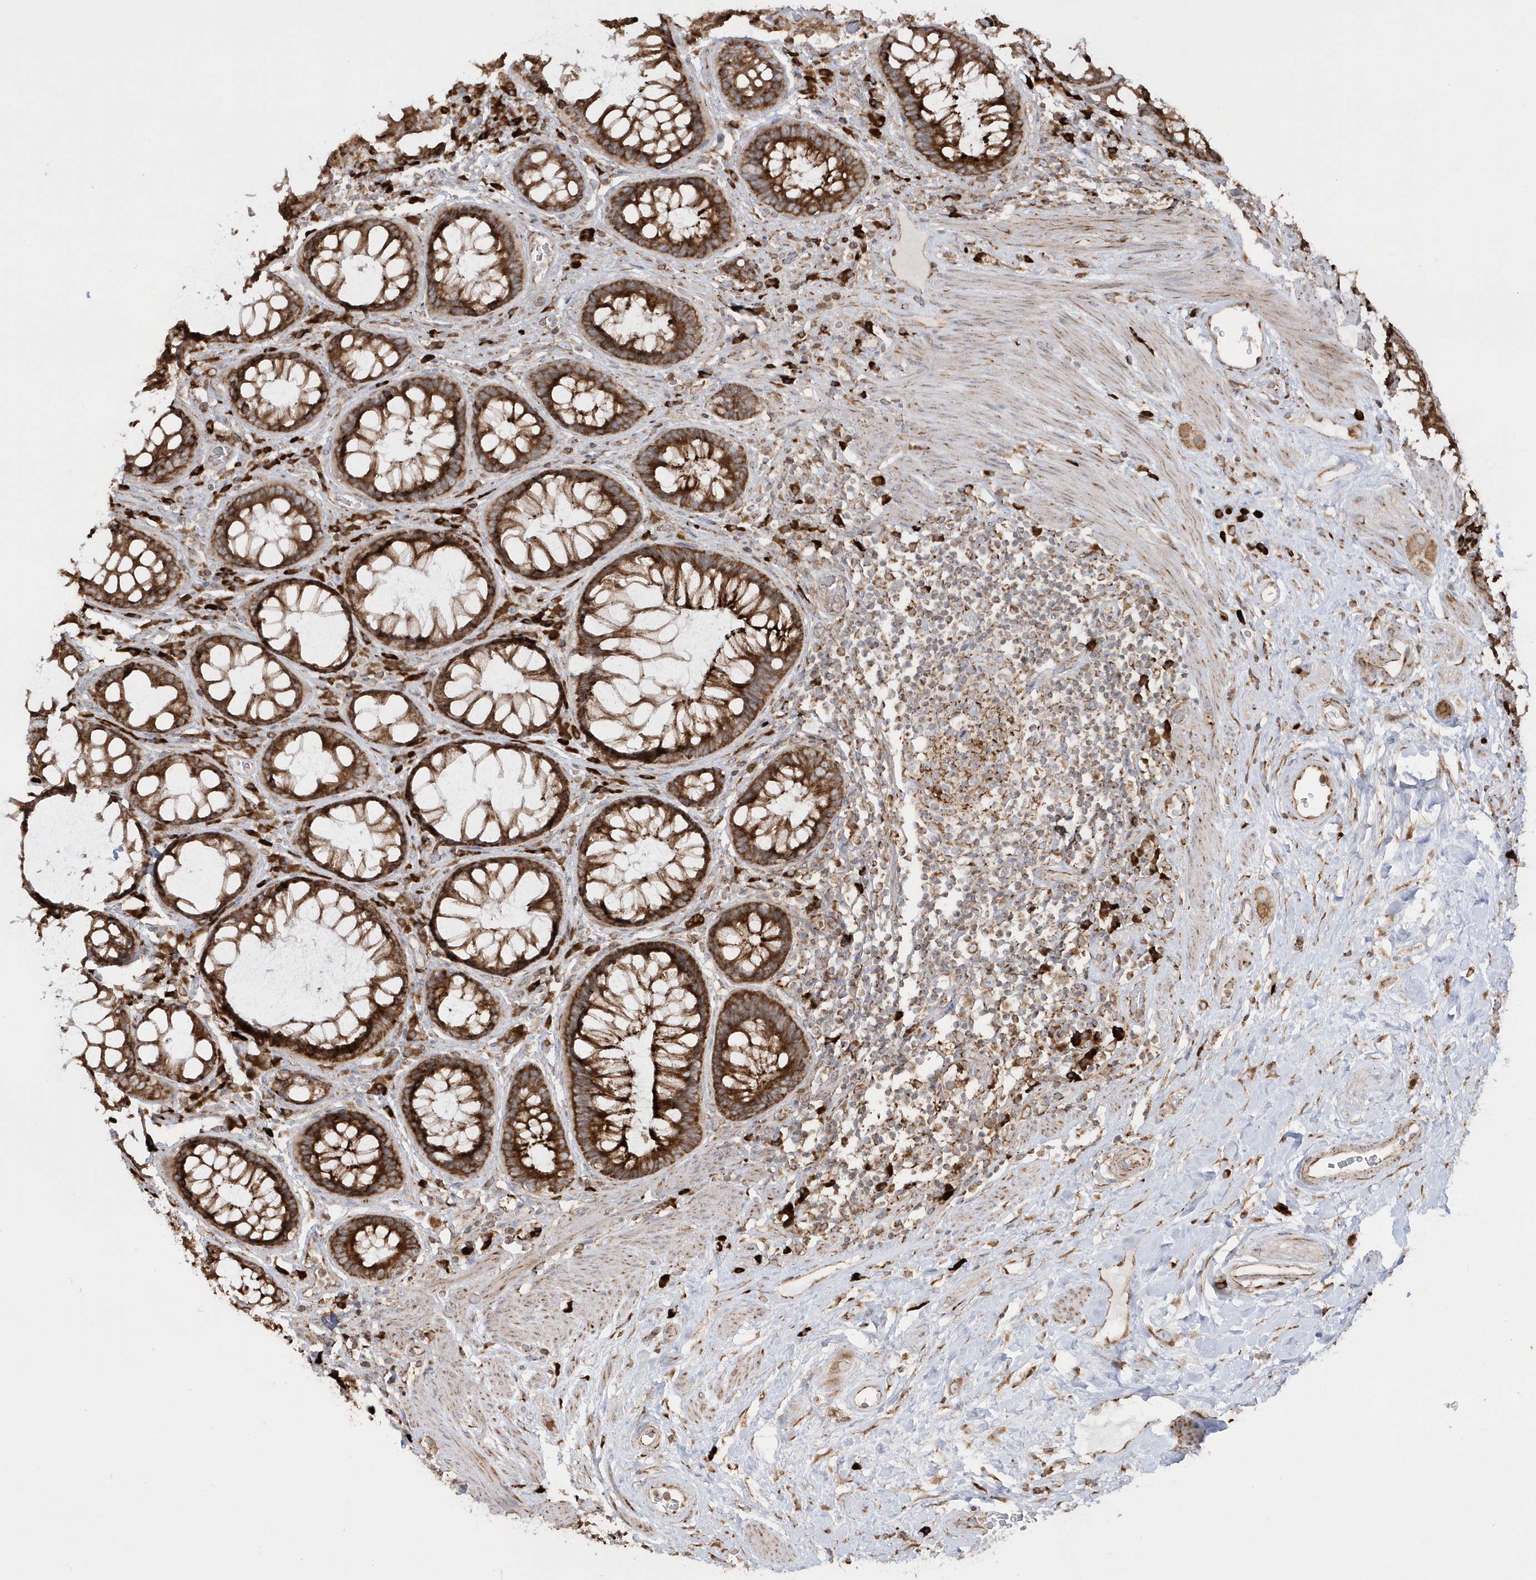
{"staining": {"intensity": "strong", "quantity": ">75%", "location": "cytoplasmic/membranous"}, "tissue": "rectum", "cell_type": "Glandular cells", "image_type": "normal", "snomed": [{"axis": "morphology", "description": "Normal tissue, NOS"}, {"axis": "topography", "description": "Rectum"}], "caption": "Immunohistochemical staining of normal human rectum displays high levels of strong cytoplasmic/membranous positivity in about >75% of glandular cells.", "gene": "SH3BP2", "patient": {"sex": "male", "age": 64}}